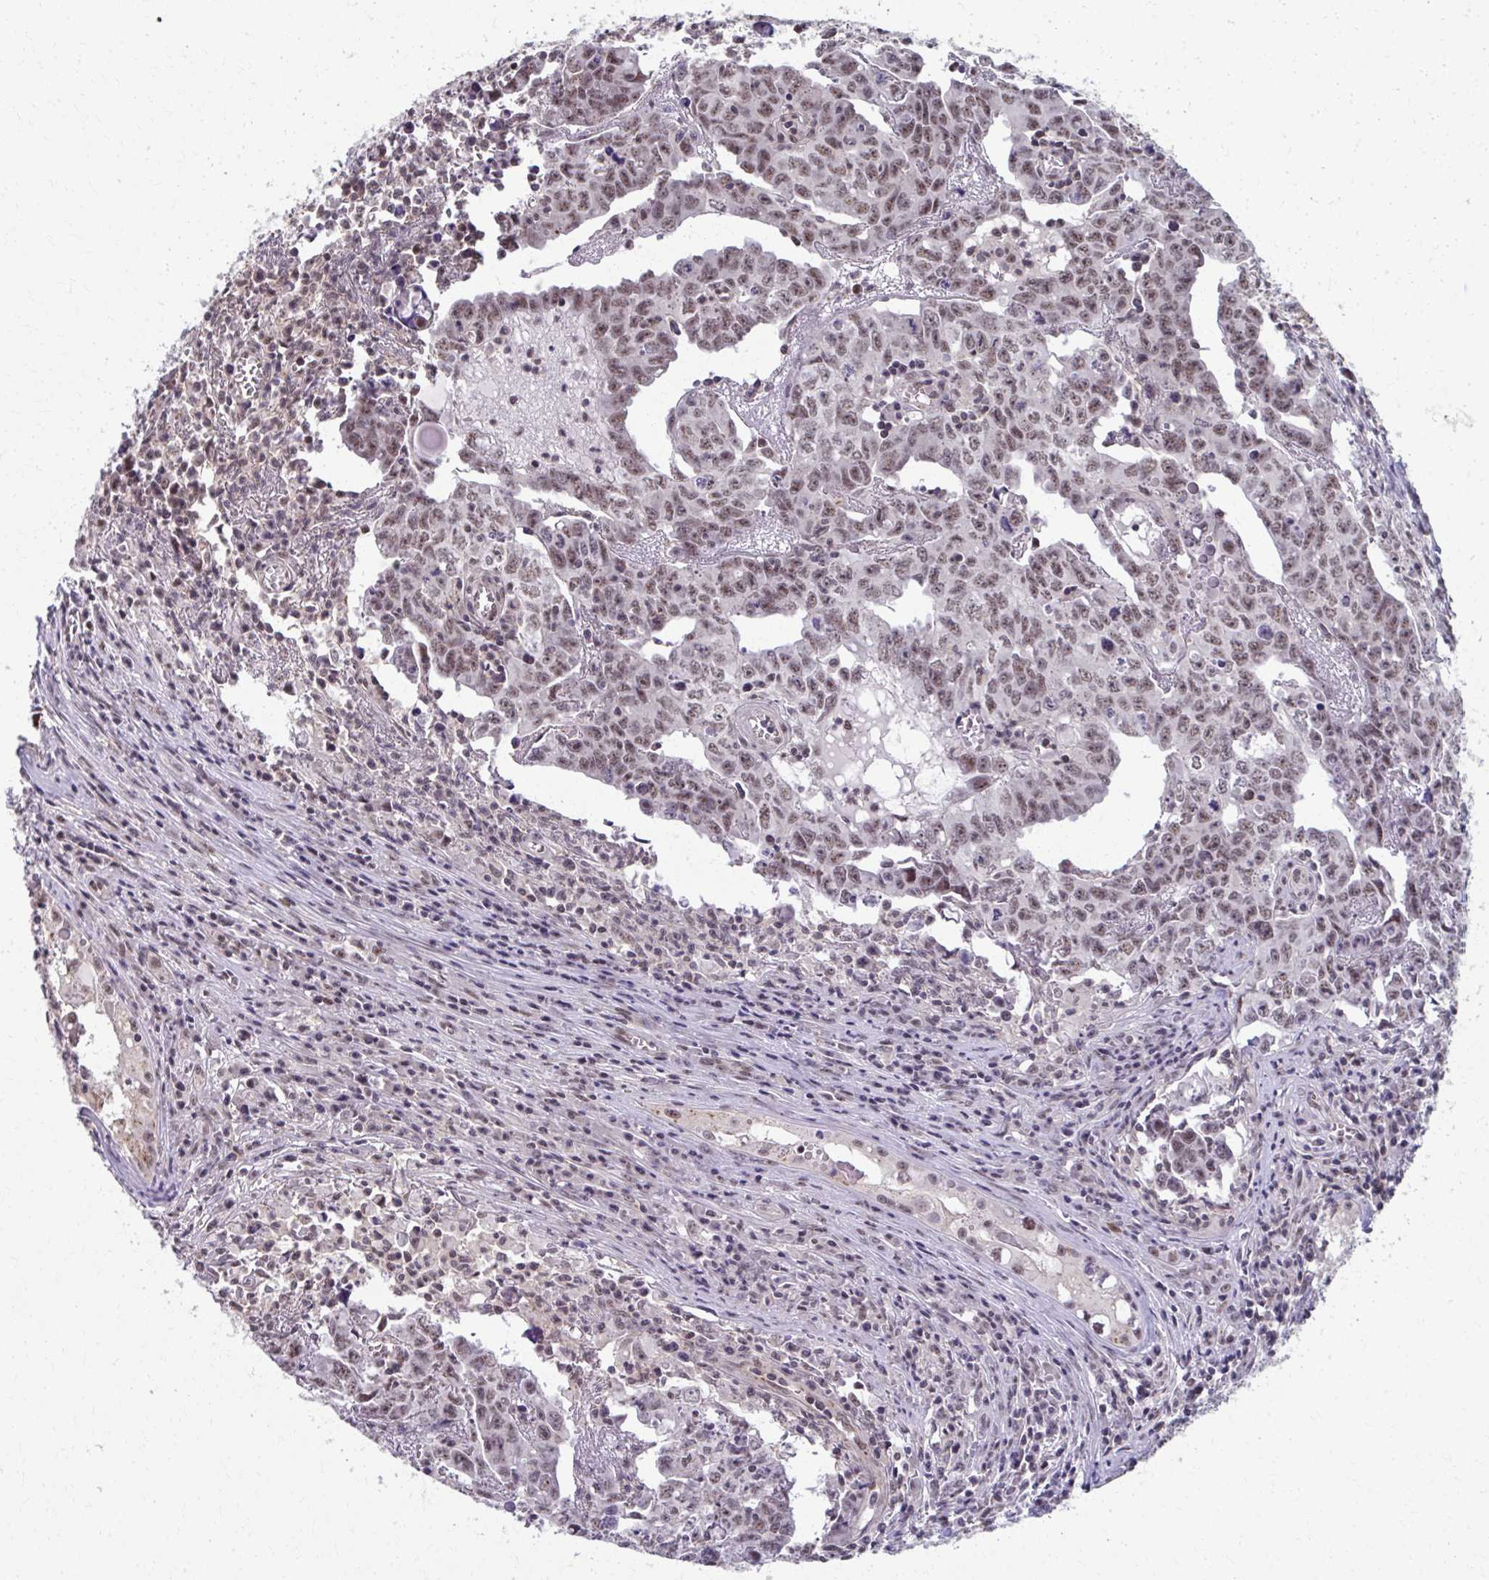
{"staining": {"intensity": "weak", "quantity": ">75%", "location": "nuclear"}, "tissue": "testis cancer", "cell_type": "Tumor cells", "image_type": "cancer", "snomed": [{"axis": "morphology", "description": "Carcinoma, Embryonal, NOS"}, {"axis": "topography", "description": "Testis"}], "caption": "DAB (3,3'-diaminobenzidine) immunohistochemical staining of human embryonal carcinoma (testis) displays weak nuclear protein staining in about >75% of tumor cells.", "gene": "SETBP1", "patient": {"sex": "male", "age": 22}}